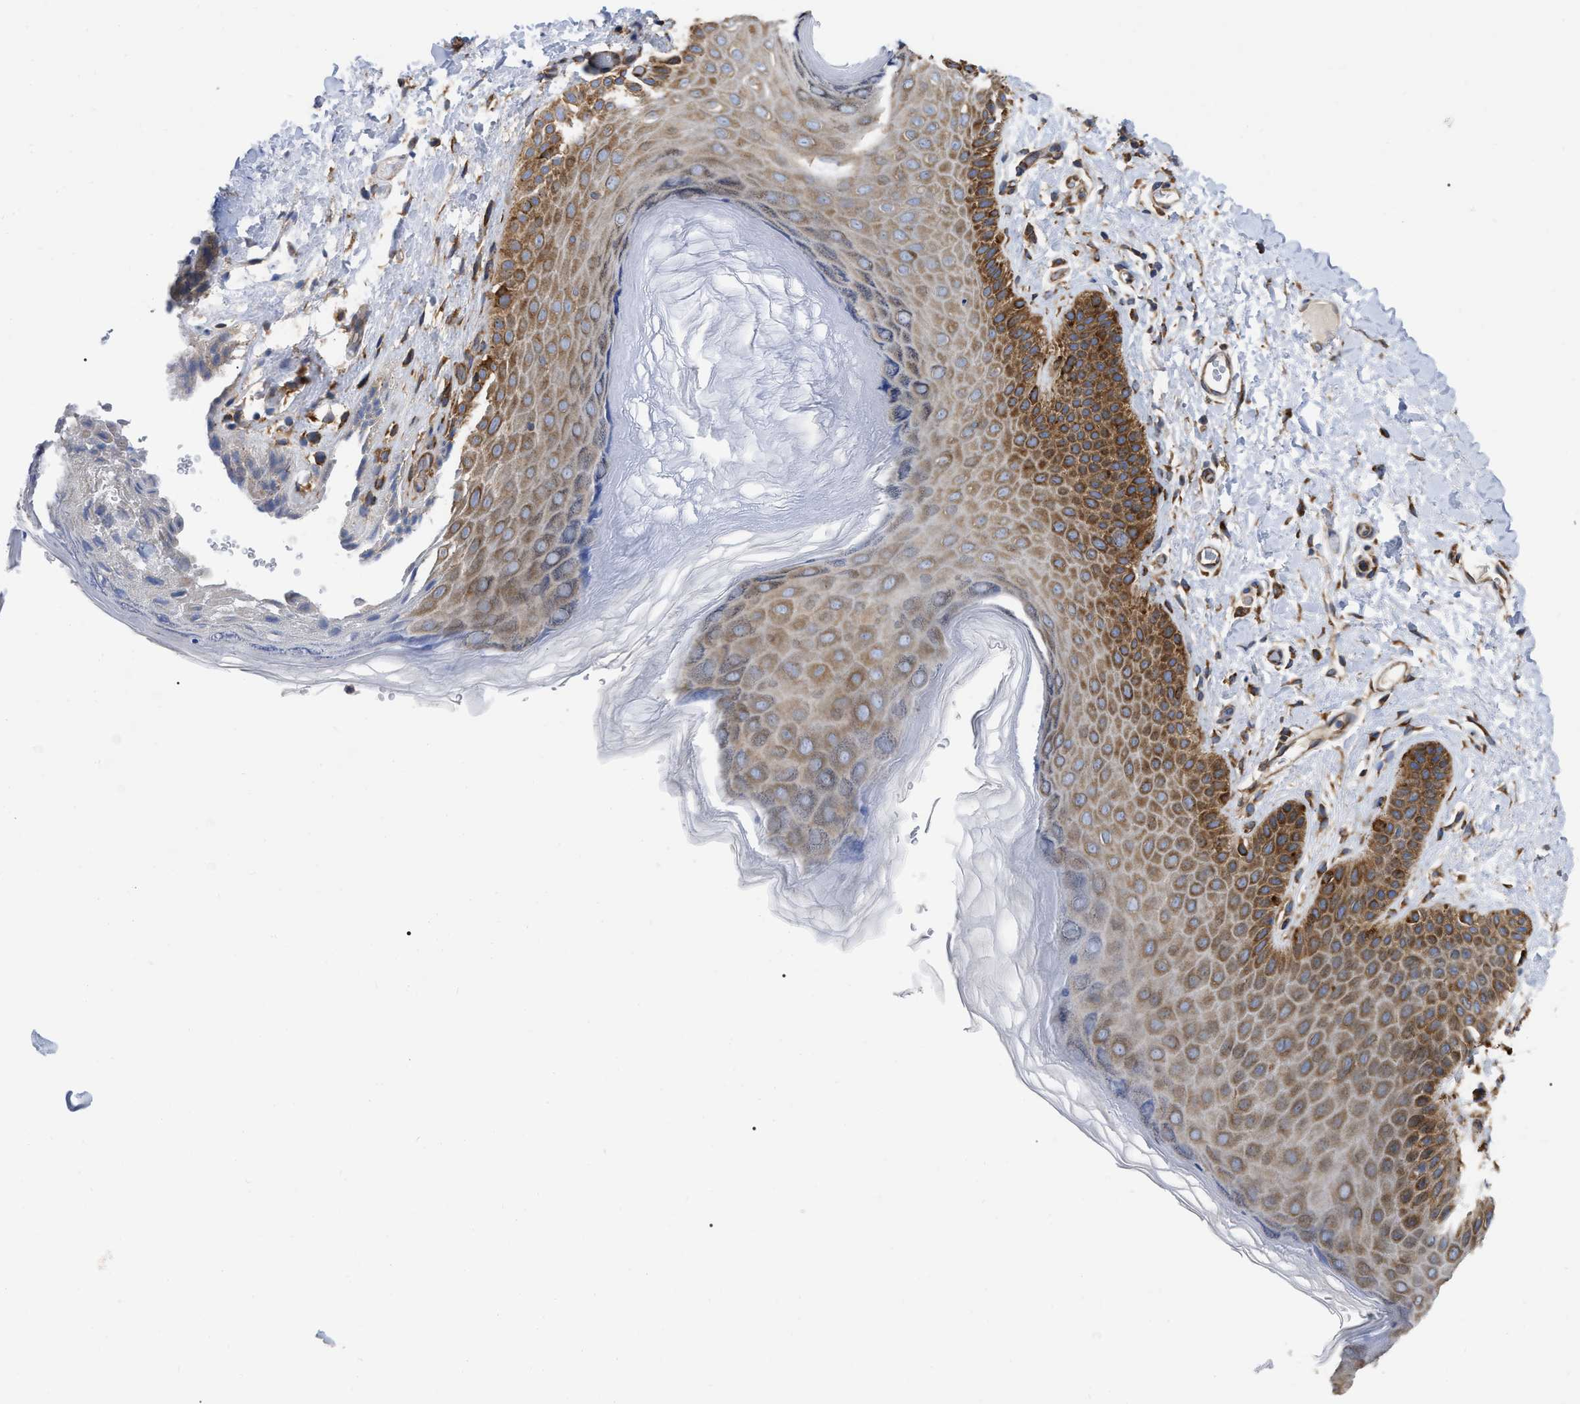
{"staining": {"intensity": "moderate", "quantity": "25%-75%", "location": "cytoplasmic/membranous"}, "tissue": "skin", "cell_type": "Epidermal cells", "image_type": "normal", "snomed": [{"axis": "morphology", "description": "Normal tissue, NOS"}, {"axis": "topography", "description": "Anal"}], "caption": "High-power microscopy captured an immunohistochemistry image of benign skin, revealing moderate cytoplasmic/membranous staining in about 25%-75% of epidermal cells.", "gene": "FAM120A", "patient": {"sex": "male", "age": 44}}